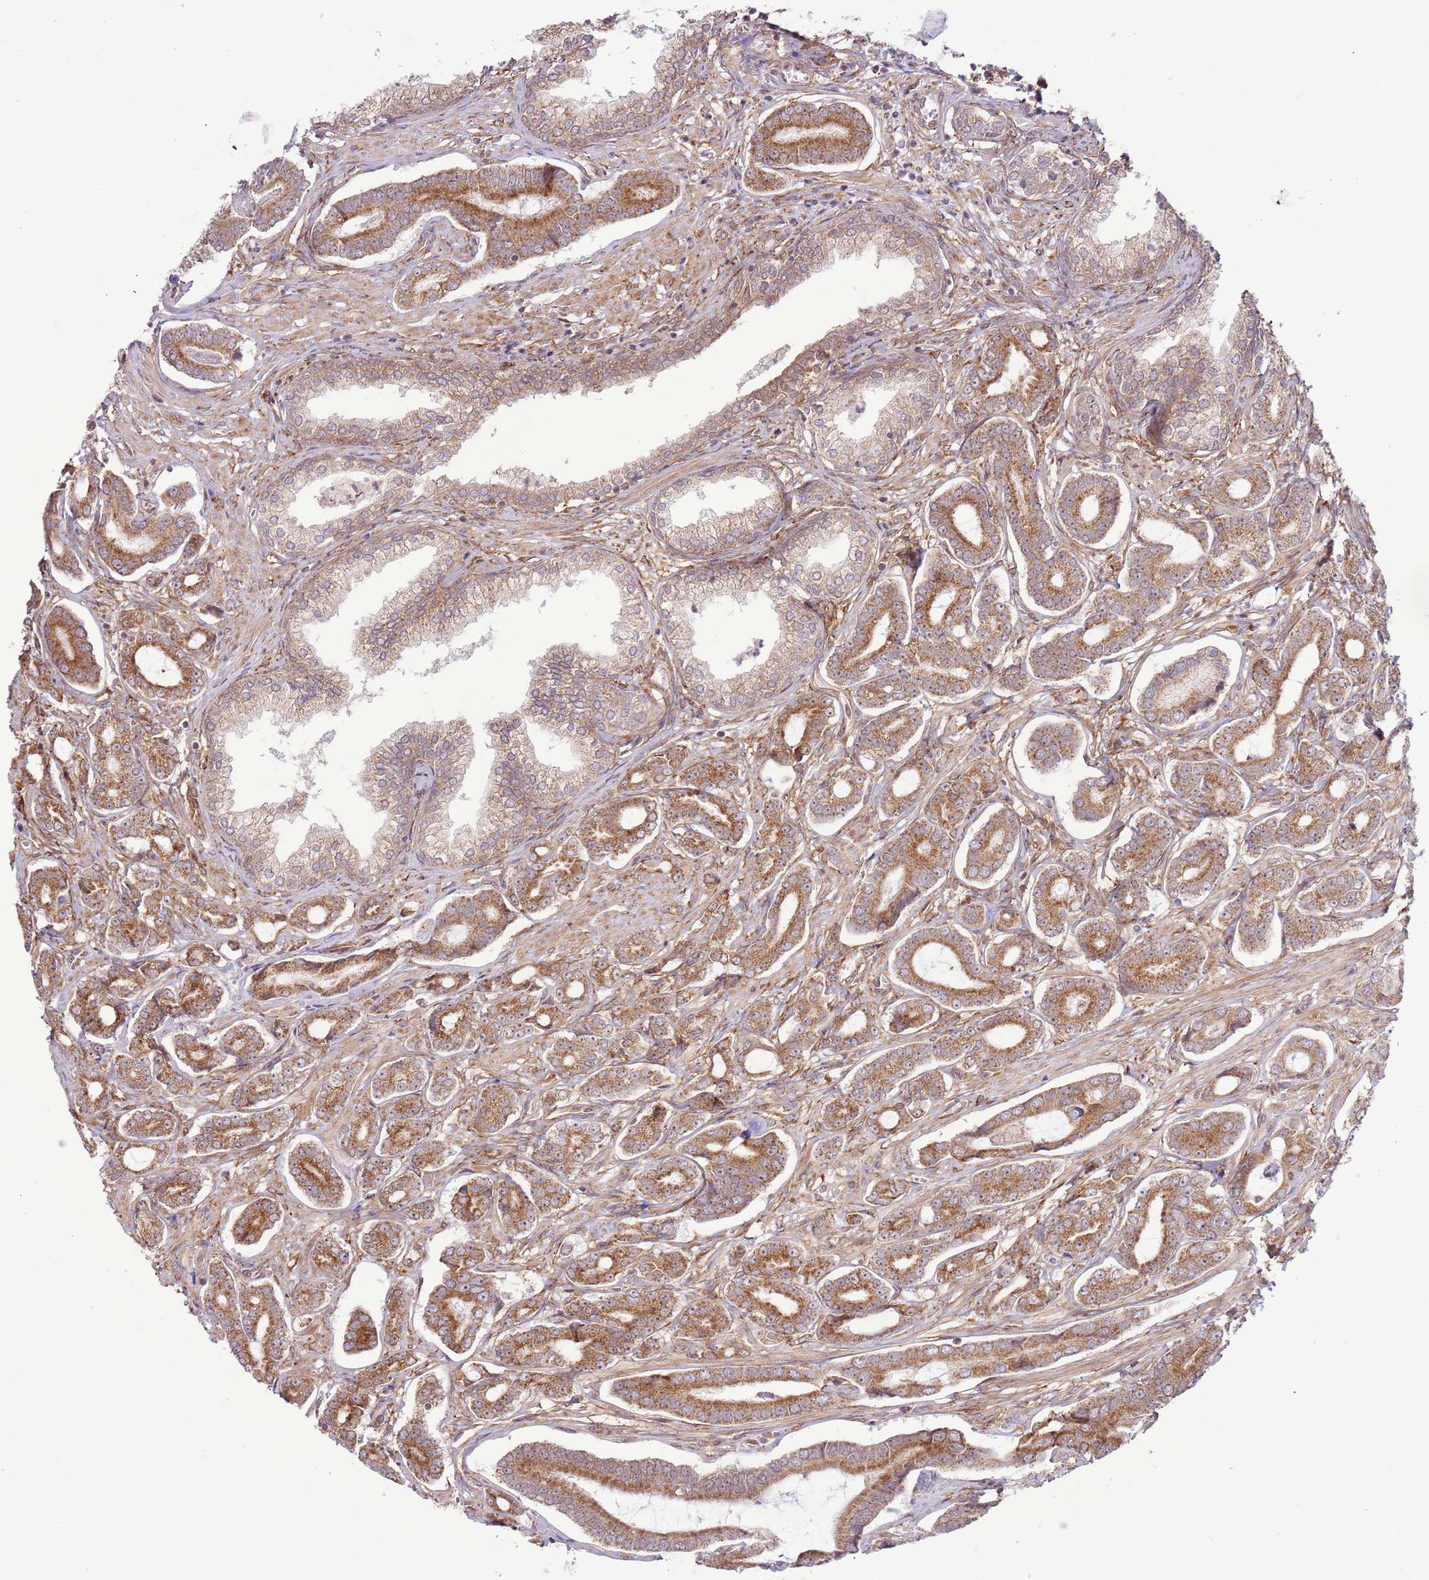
{"staining": {"intensity": "moderate", "quantity": ">75%", "location": "cytoplasmic/membranous"}, "tissue": "prostate cancer", "cell_type": "Tumor cells", "image_type": "cancer", "snomed": [{"axis": "morphology", "description": "Adenocarcinoma, NOS"}, {"axis": "topography", "description": "Prostate and seminal vesicle, NOS"}], "caption": "The image displays immunohistochemical staining of adenocarcinoma (prostate). There is moderate cytoplasmic/membranous staining is identified in approximately >75% of tumor cells.", "gene": "DCAF4", "patient": {"sex": "male", "age": 76}}